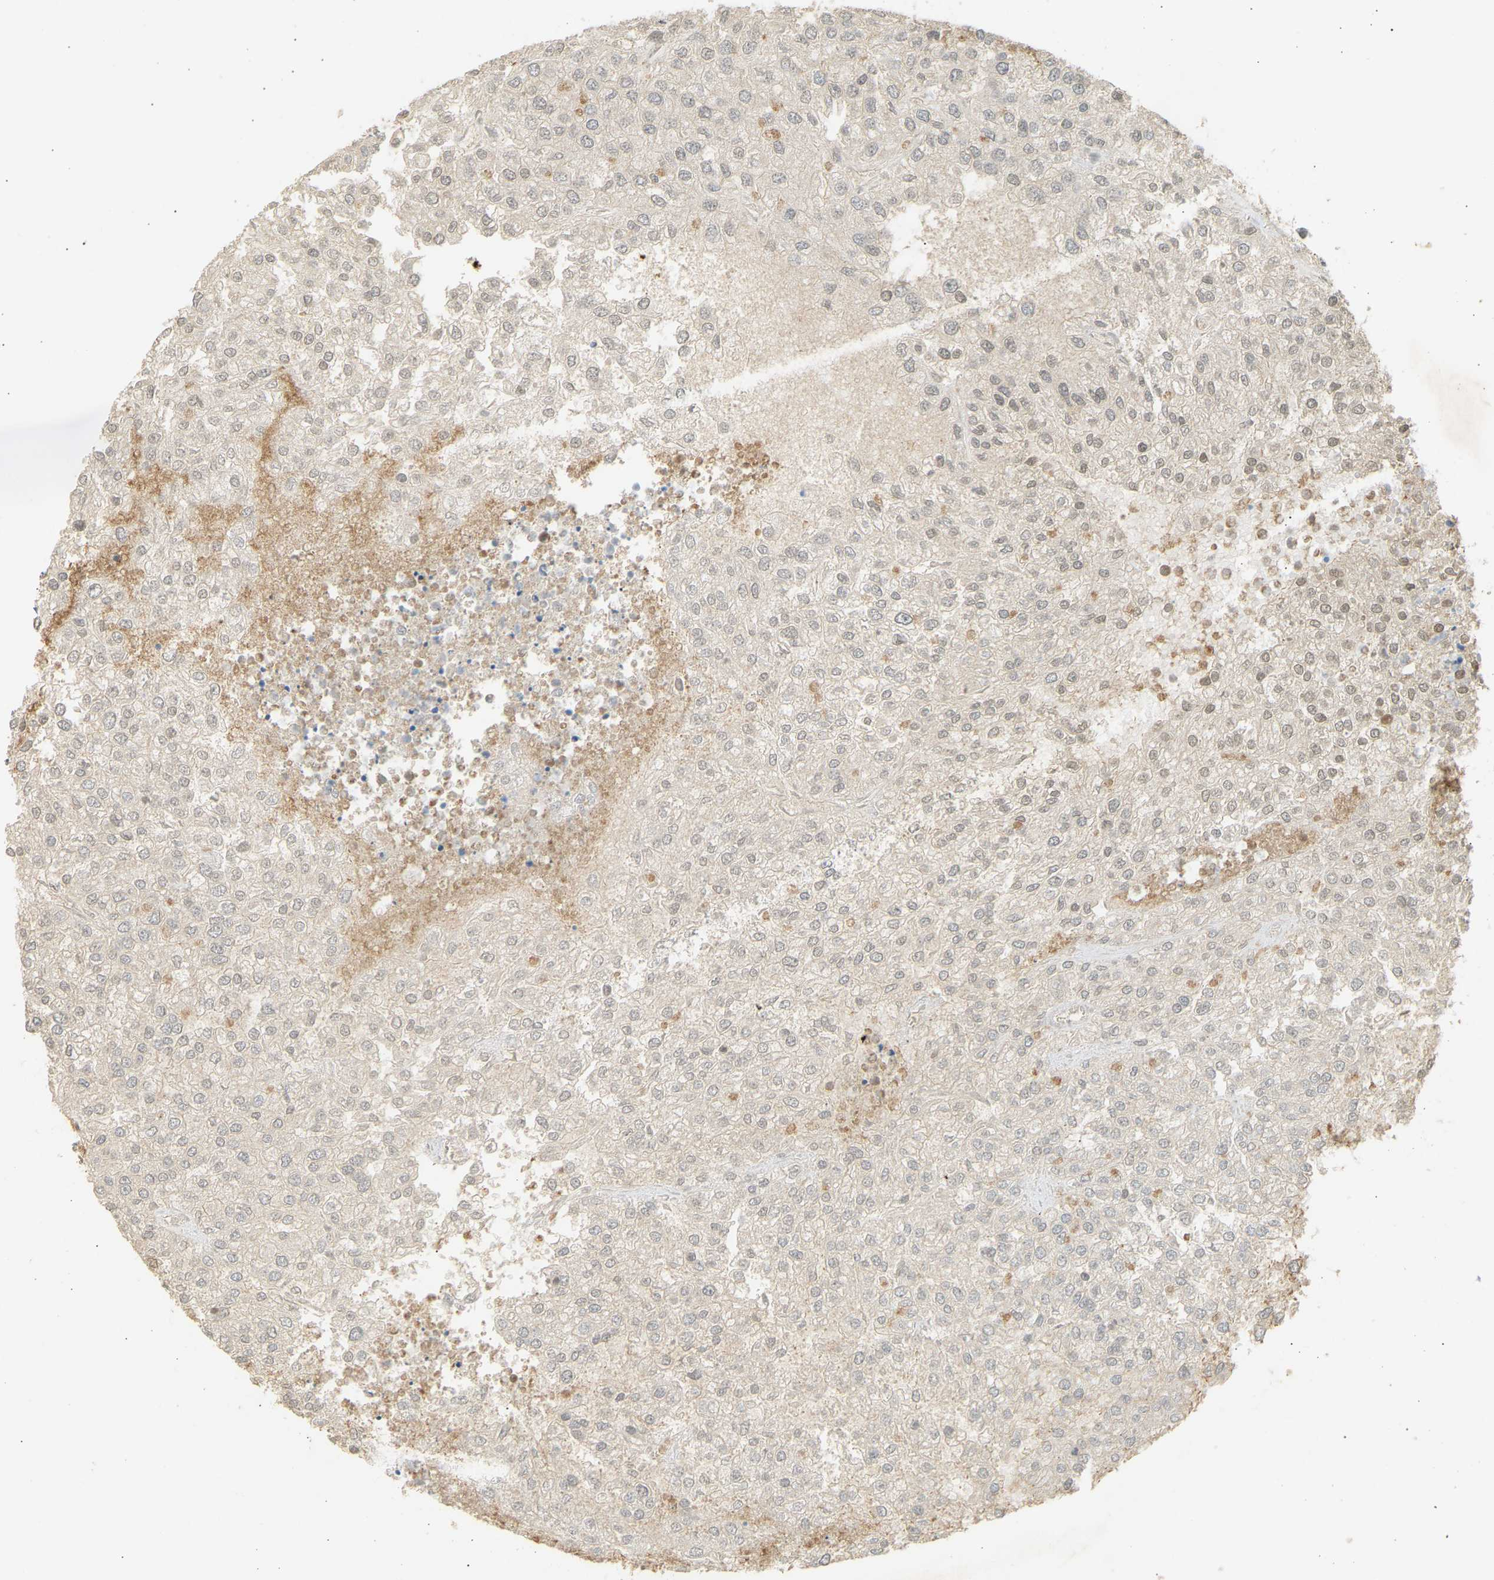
{"staining": {"intensity": "weak", "quantity": "25%-75%", "location": "nuclear"}, "tissue": "renal cancer", "cell_type": "Tumor cells", "image_type": "cancer", "snomed": [{"axis": "morphology", "description": "Adenocarcinoma, NOS"}, {"axis": "topography", "description": "Kidney"}], "caption": "Tumor cells display weak nuclear expression in approximately 25%-75% of cells in renal cancer. (DAB IHC with brightfield microscopy, high magnification).", "gene": "RGL1", "patient": {"sex": "female", "age": 54}}